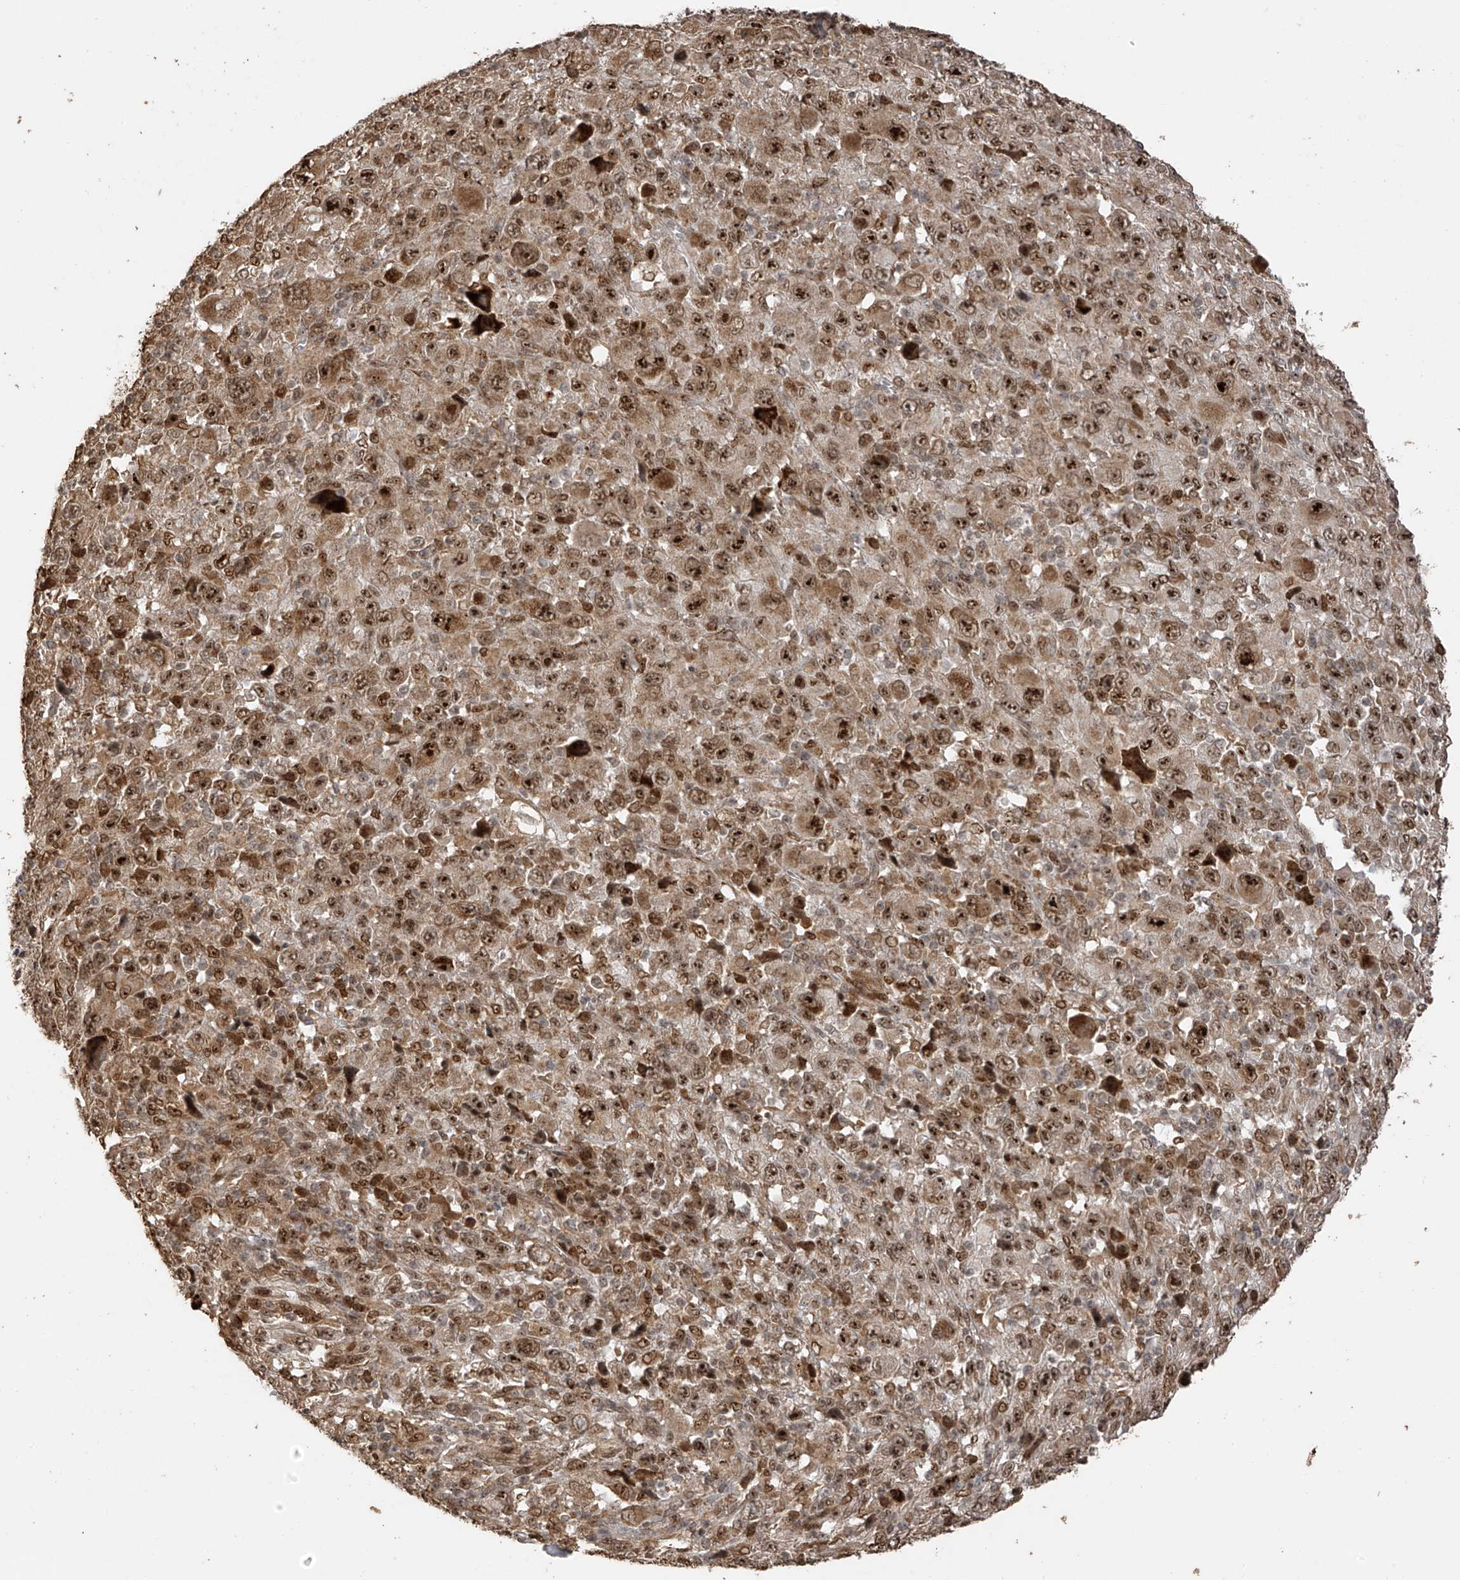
{"staining": {"intensity": "strong", "quantity": ">75%", "location": "cytoplasmic/membranous,nuclear"}, "tissue": "melanoma", "cell_type": "Tumor cells", "image_type": "cancer", "snomed": [{"axis": "morphology", "description": "Malignant melanoma, Metastatic site"}, {"axis": "topography", "description": "Skin"}], "caption": "Tumor cells demonstrate high levels of strong cytoplasmic/membranous and nuclear positivity in approximately >75% of cells in malignant melanoma (metastatic site). (brown staining indicates protein expression, while blue staining denotes nuclei).", "gene": "ERLEC1", "patient": {"sex": "female", "age": 56}}